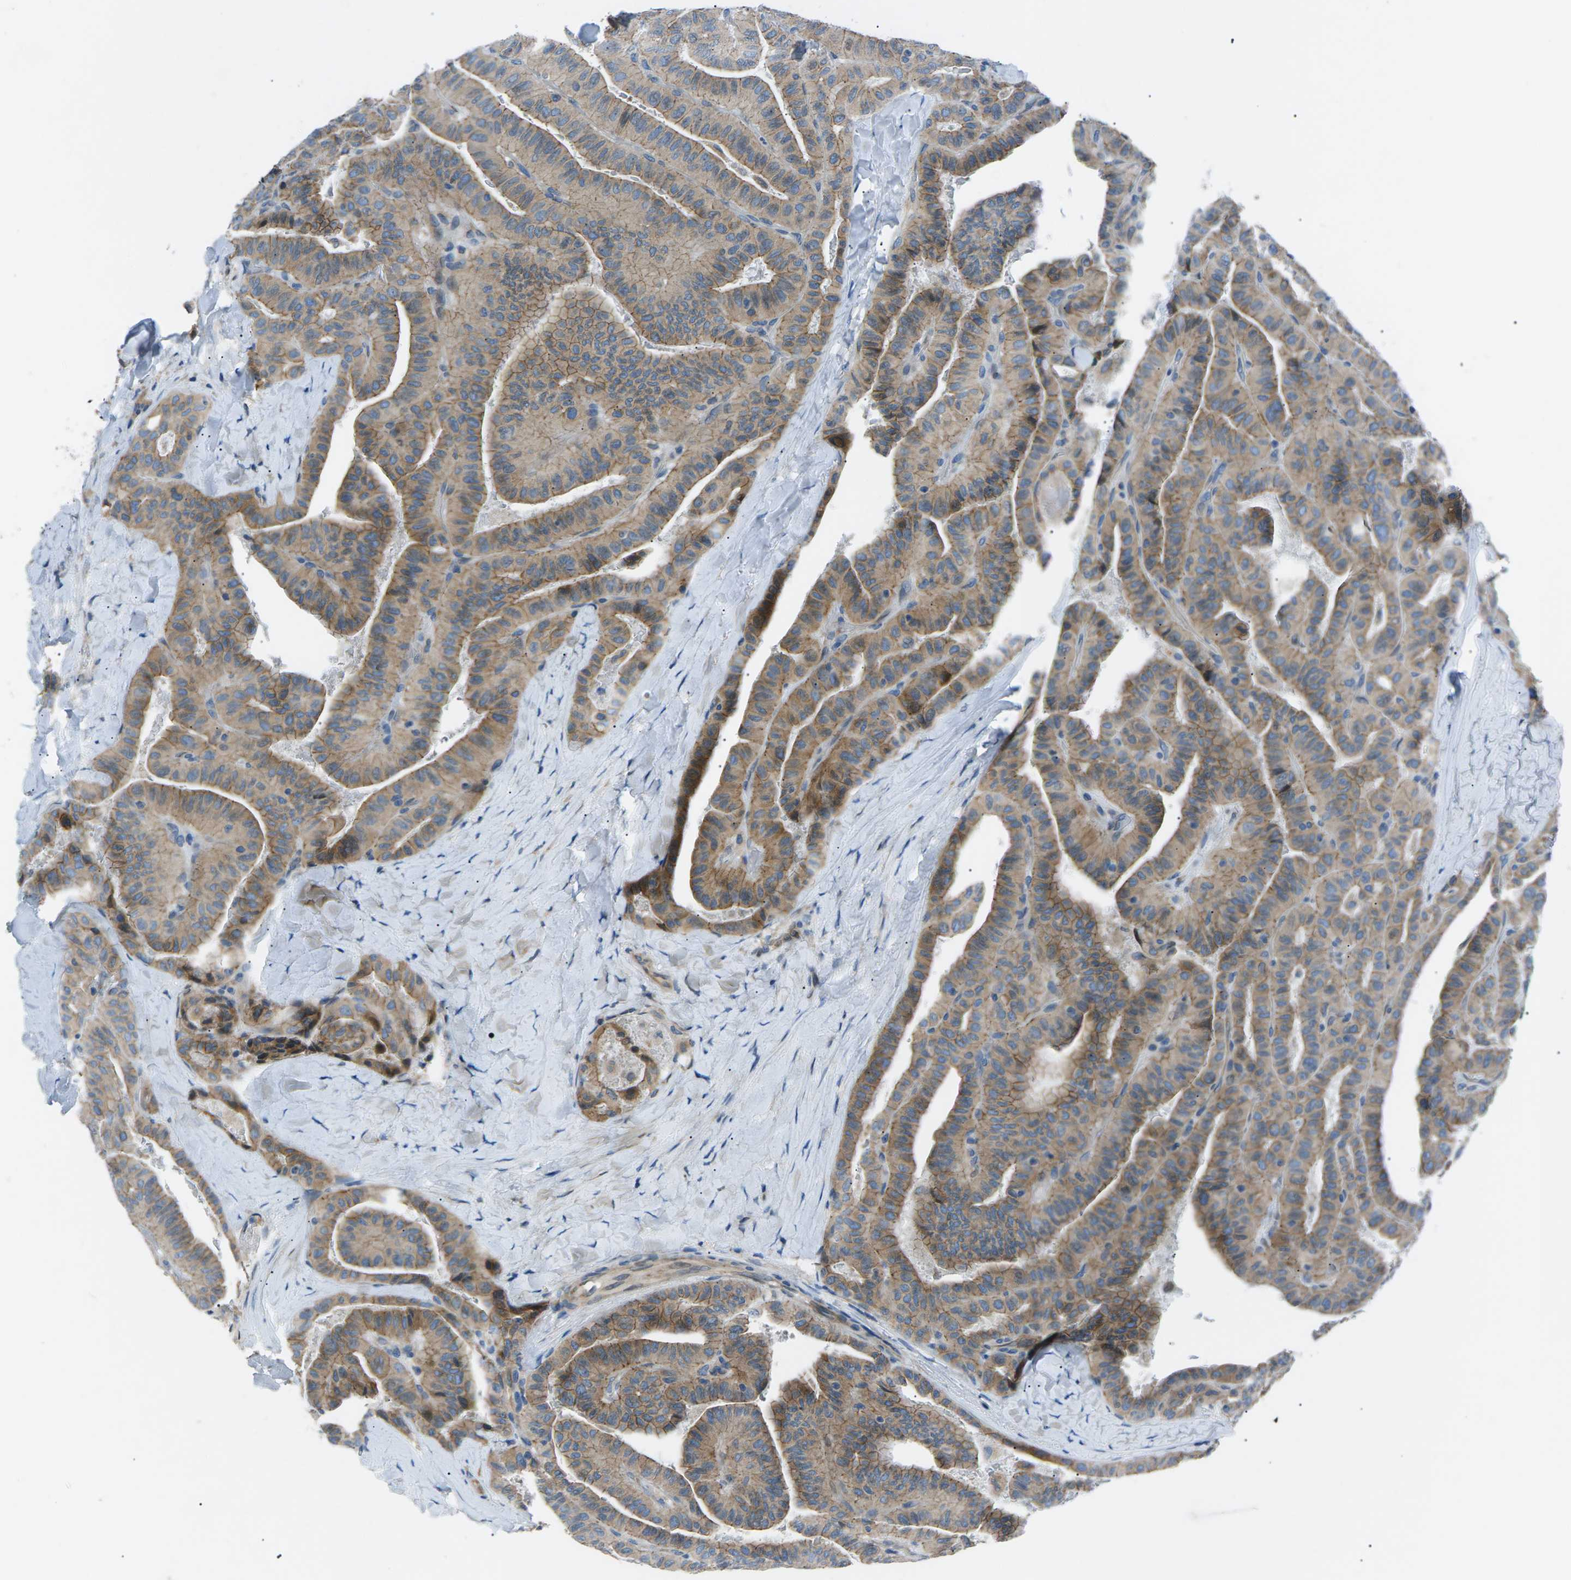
{"staining": {"intensity": "moderate", "quantity": ">75%", "location": "cytoplasmic/membranous"}, "tissue": "thyroid cancer", "cell_type": "Tumor cells", "image_type": "cancer", "snomed": [{"axis": "morphology", "description": "Papillary adenocarcinoma, NOS"}, {"axis": "topography", "description": "Thyroid gland"}], "caption": "Immunohistochemical staining of human thyroid cancer displays moderate cytoplasmic/membranous protein staining in about >75% of tumor cells.", "gene": "ZDHHC24", "patient": {"sex": "male", "age": 77}}